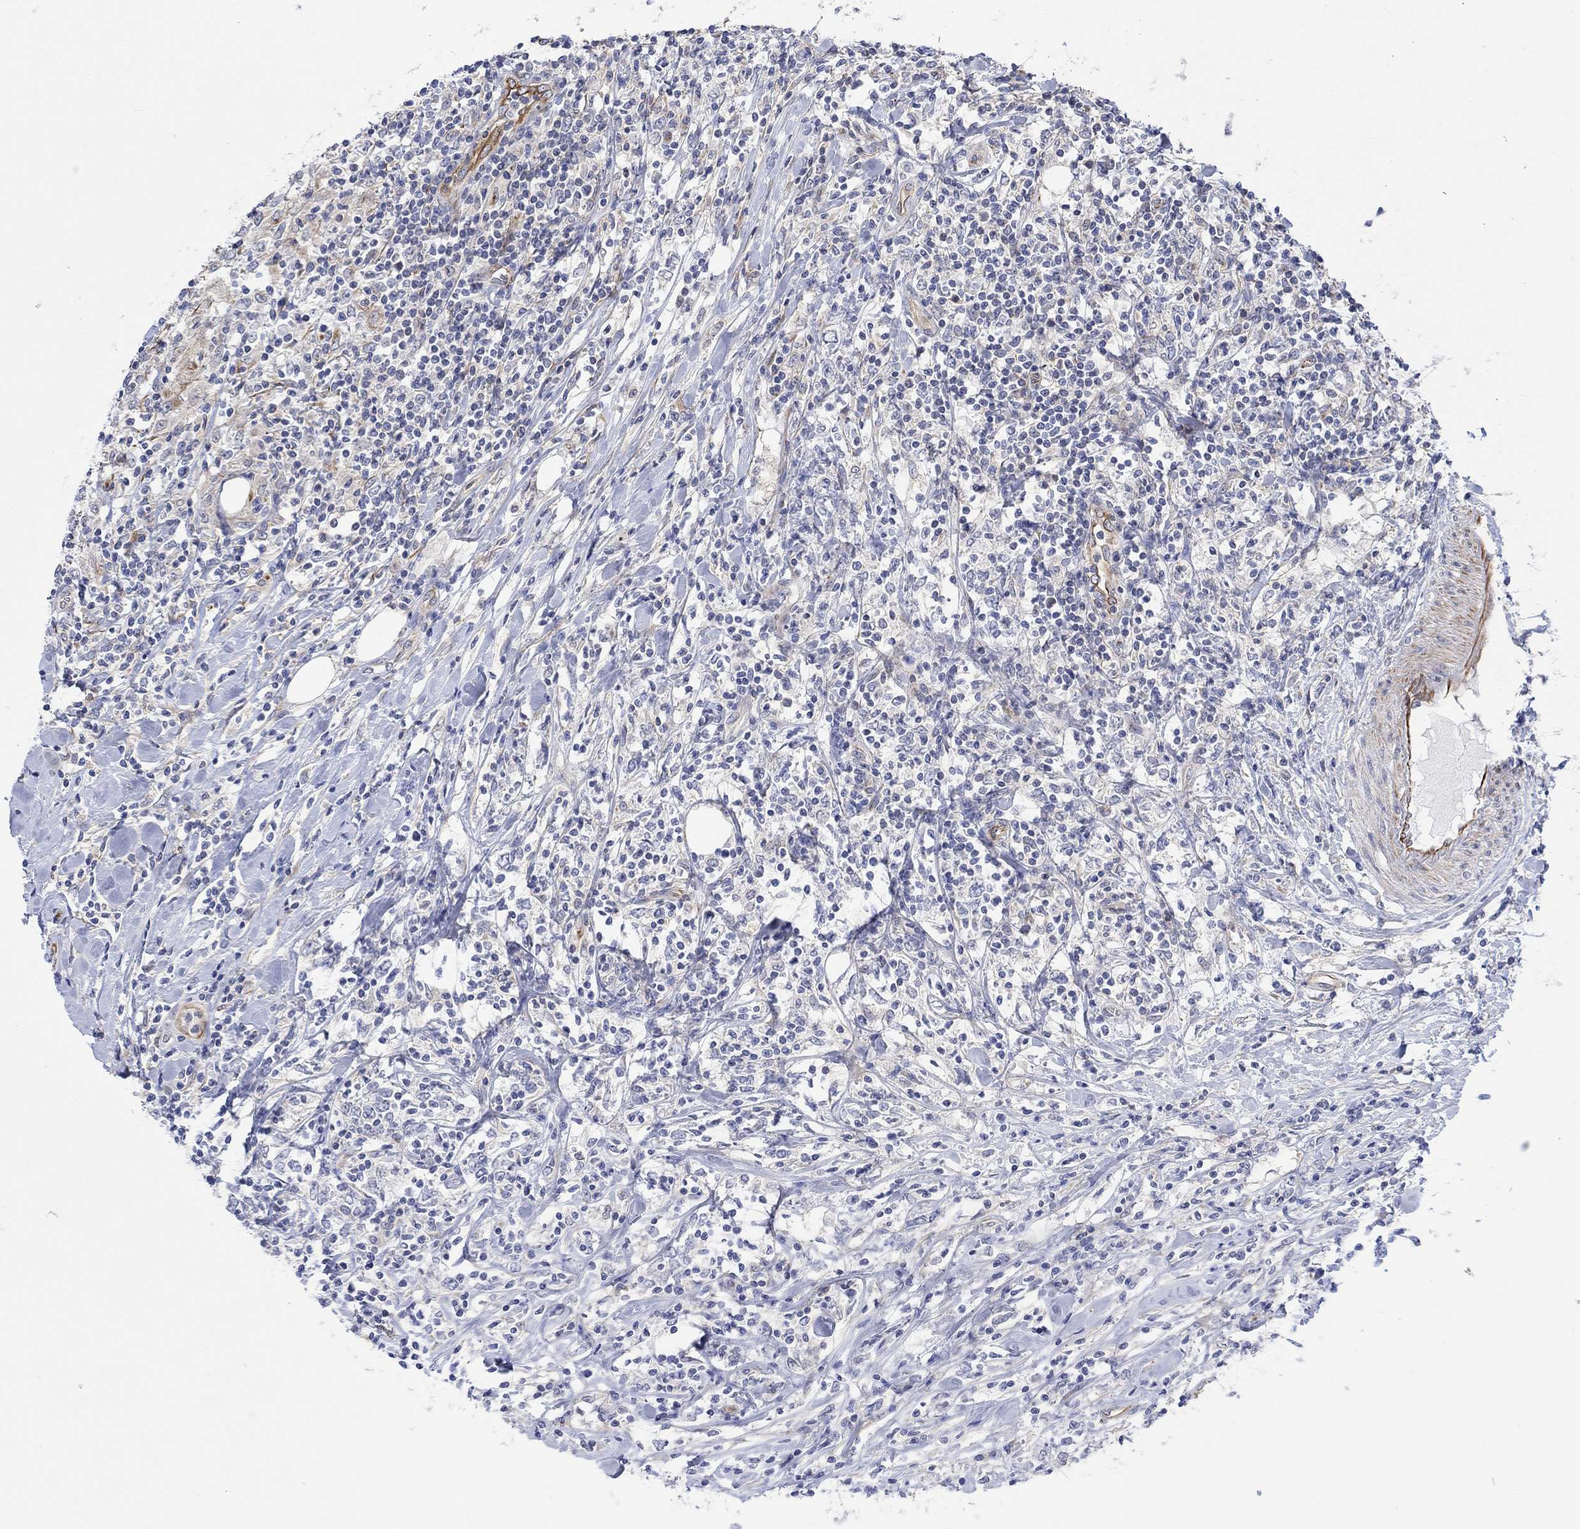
{"staining": {"intensity": "negative", "quantity": "none", "location": "none"}, "tissue": "lymphoma", "cell_type": "Tumor cells", "image_type": "cancer", "snomed": [{"axis": "morphology", "description": "Malignant lymphoma, non-Hodgkin's type, High grade"}, {"axis": "topography", "description": "Lymph node"}], "caption": "Immunohistochemistry of human malignant lymphoma, non-Hodgkin's type (high-grade) shows no positivity in tumor cells.", "gene": "CAMK1D", "patient": {"sex": "female", "age": 84}}